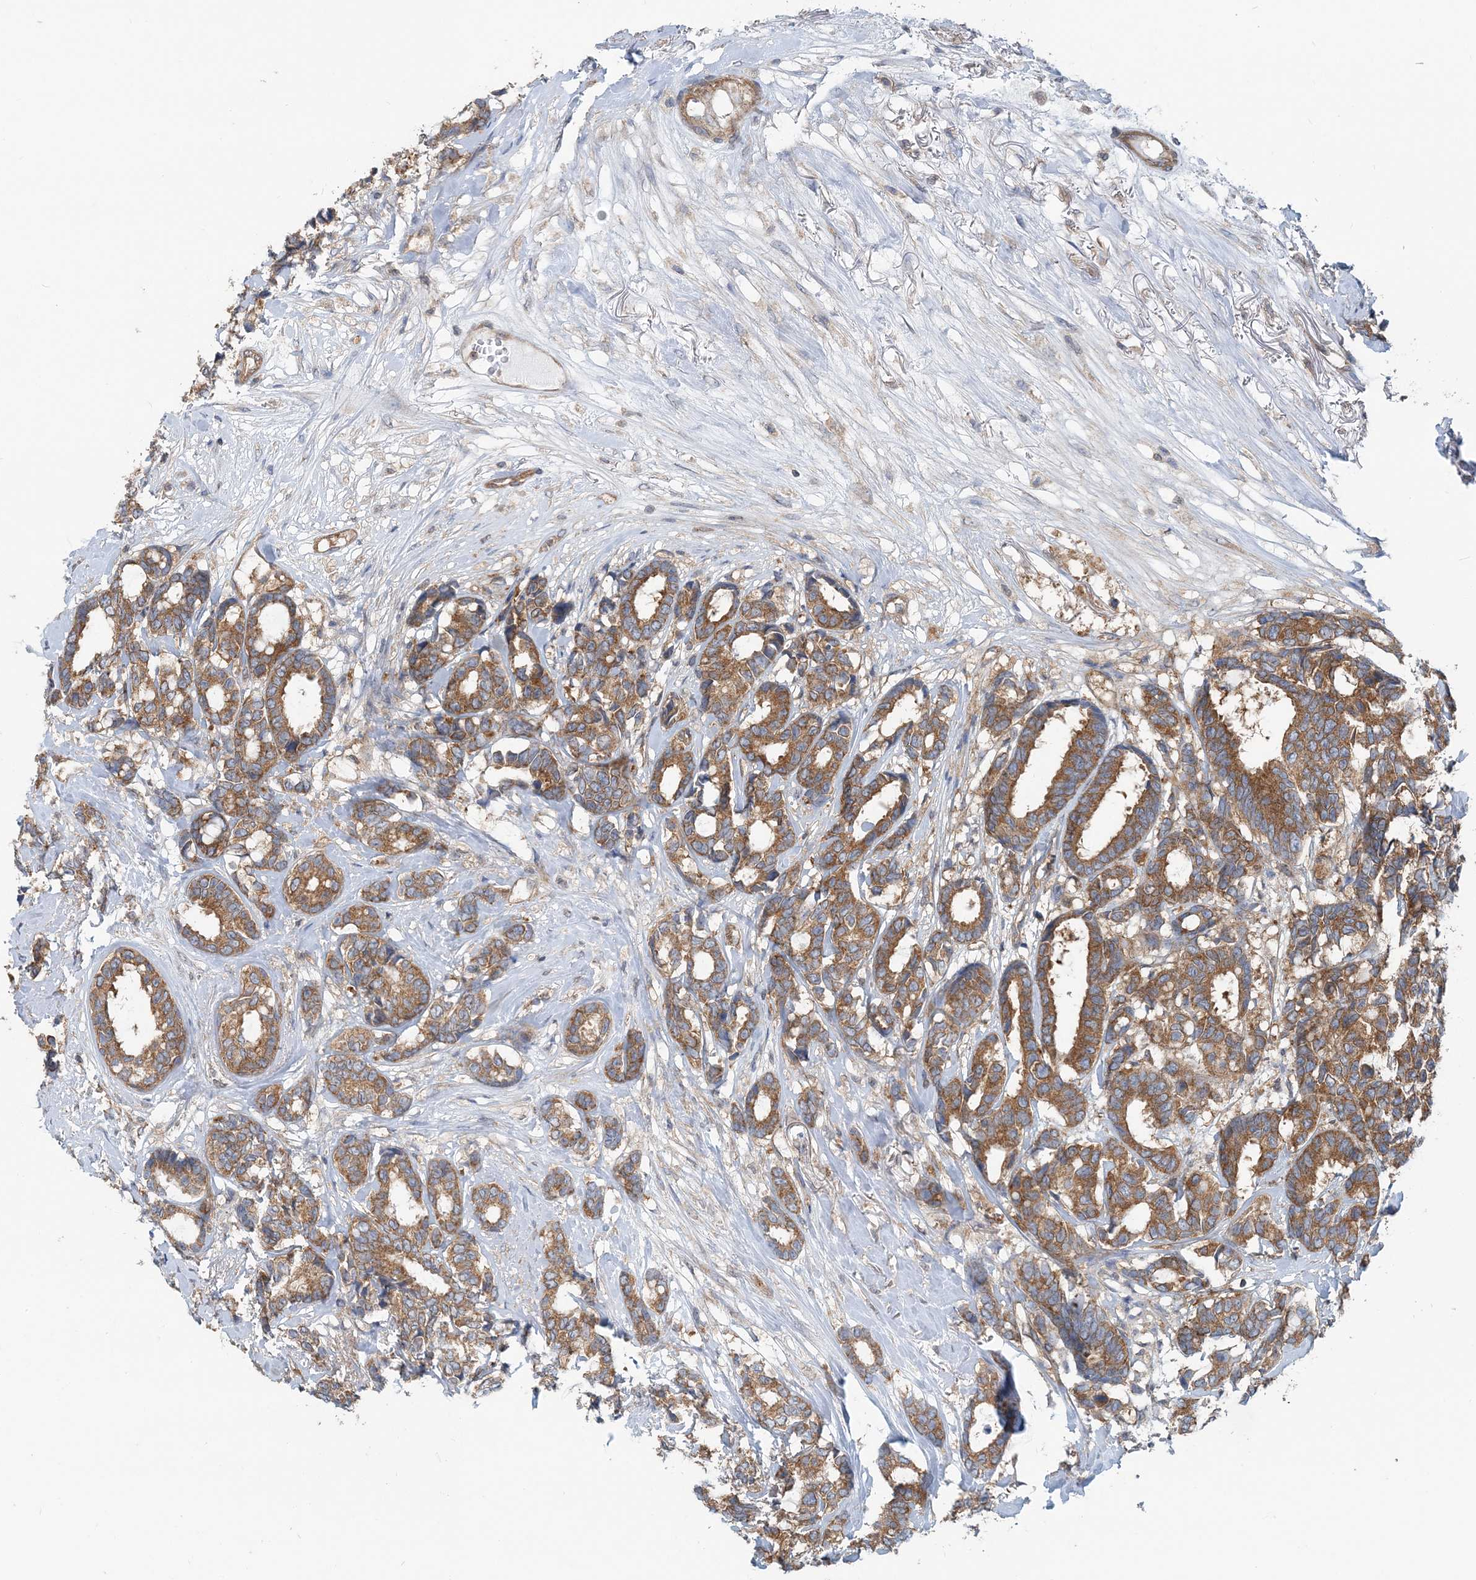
{"staining": {"intensity": "moderate", "quantity": ">75%", "location": "cytoplasmic/membranous"}, "tissue": "breast cancer", "cell_type": "Tumor cells", "image_type": "cancer", "snomed": [{"axis": "morphology", "description": "Duct carcinoma"}, {"axis": "topography", "description": "Breast"}], "caption": "Immunohistochemistry histopathology image of human breast infiltrating ductal carcinoma stained for a protein (brown), which demonstrates medium levels of moderate cytoplasmic/membranous expression in about >75% of tumor cells.", "gene": "MOB4", "patient": {"sex": "female", "age": 87}}